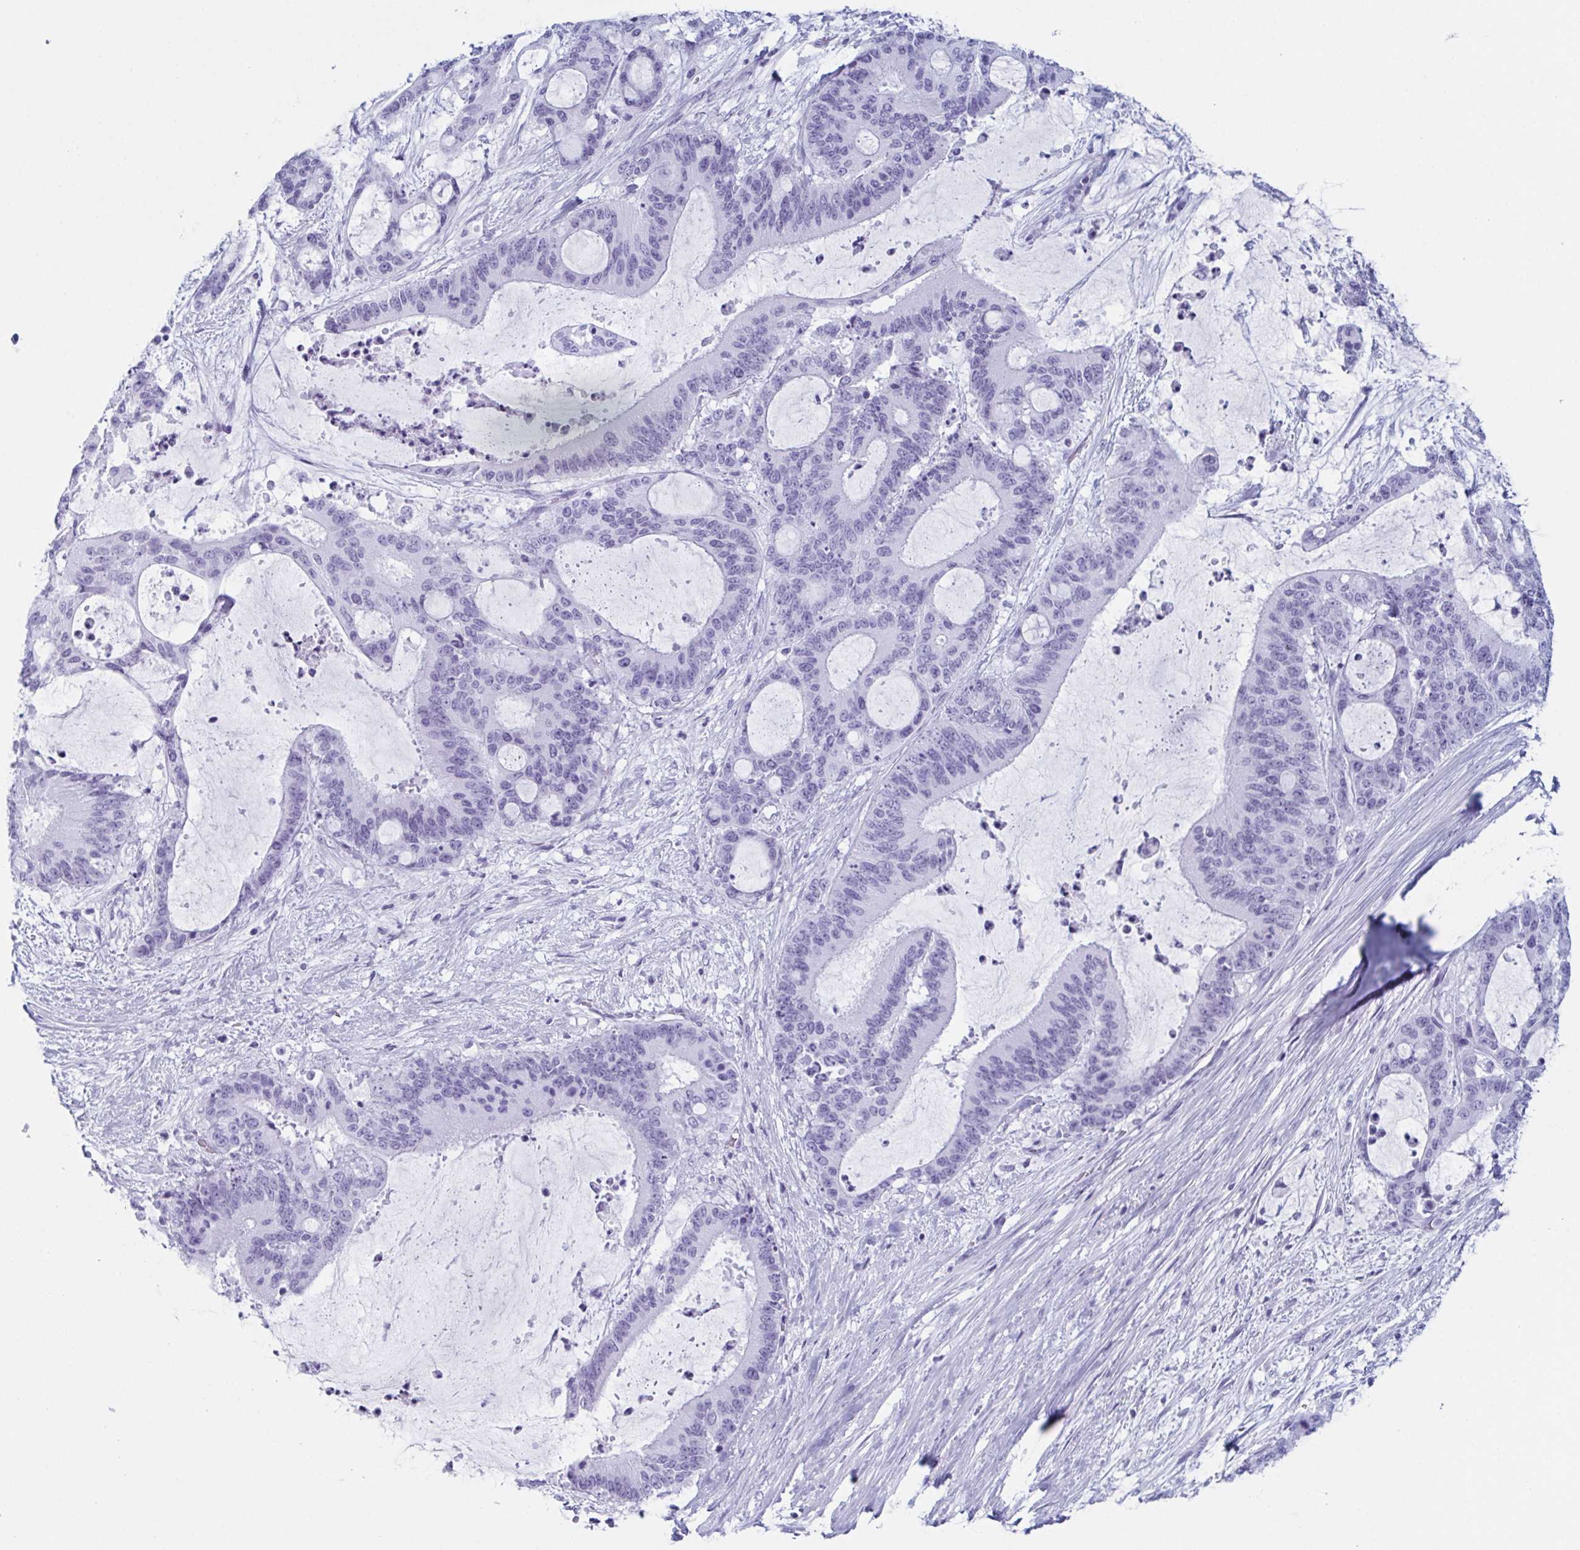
{"staining": {"intensity": "negative", "quantity": "none", "location": "none"}, "tissue": "liver cancer", "cell_type": "Tumor cells", "image_type": "cancer", "snomed": [{"axis": "morphology", "description": "Normal tissue, NOS"}, {"axis": "morphology", "description": "Cholangiocarcinoma"}, {"axis": "topography", "description": "Liver"}, {"axis": "topography", "description": "Peripheral nerve tissue"}], "caption": "Image shows no significant protein positivity in tumor cells of liver cancer (cholangiocarcinoma).", "gene": "ENKUR", "patient": {"sex": "female", "age": 73}}